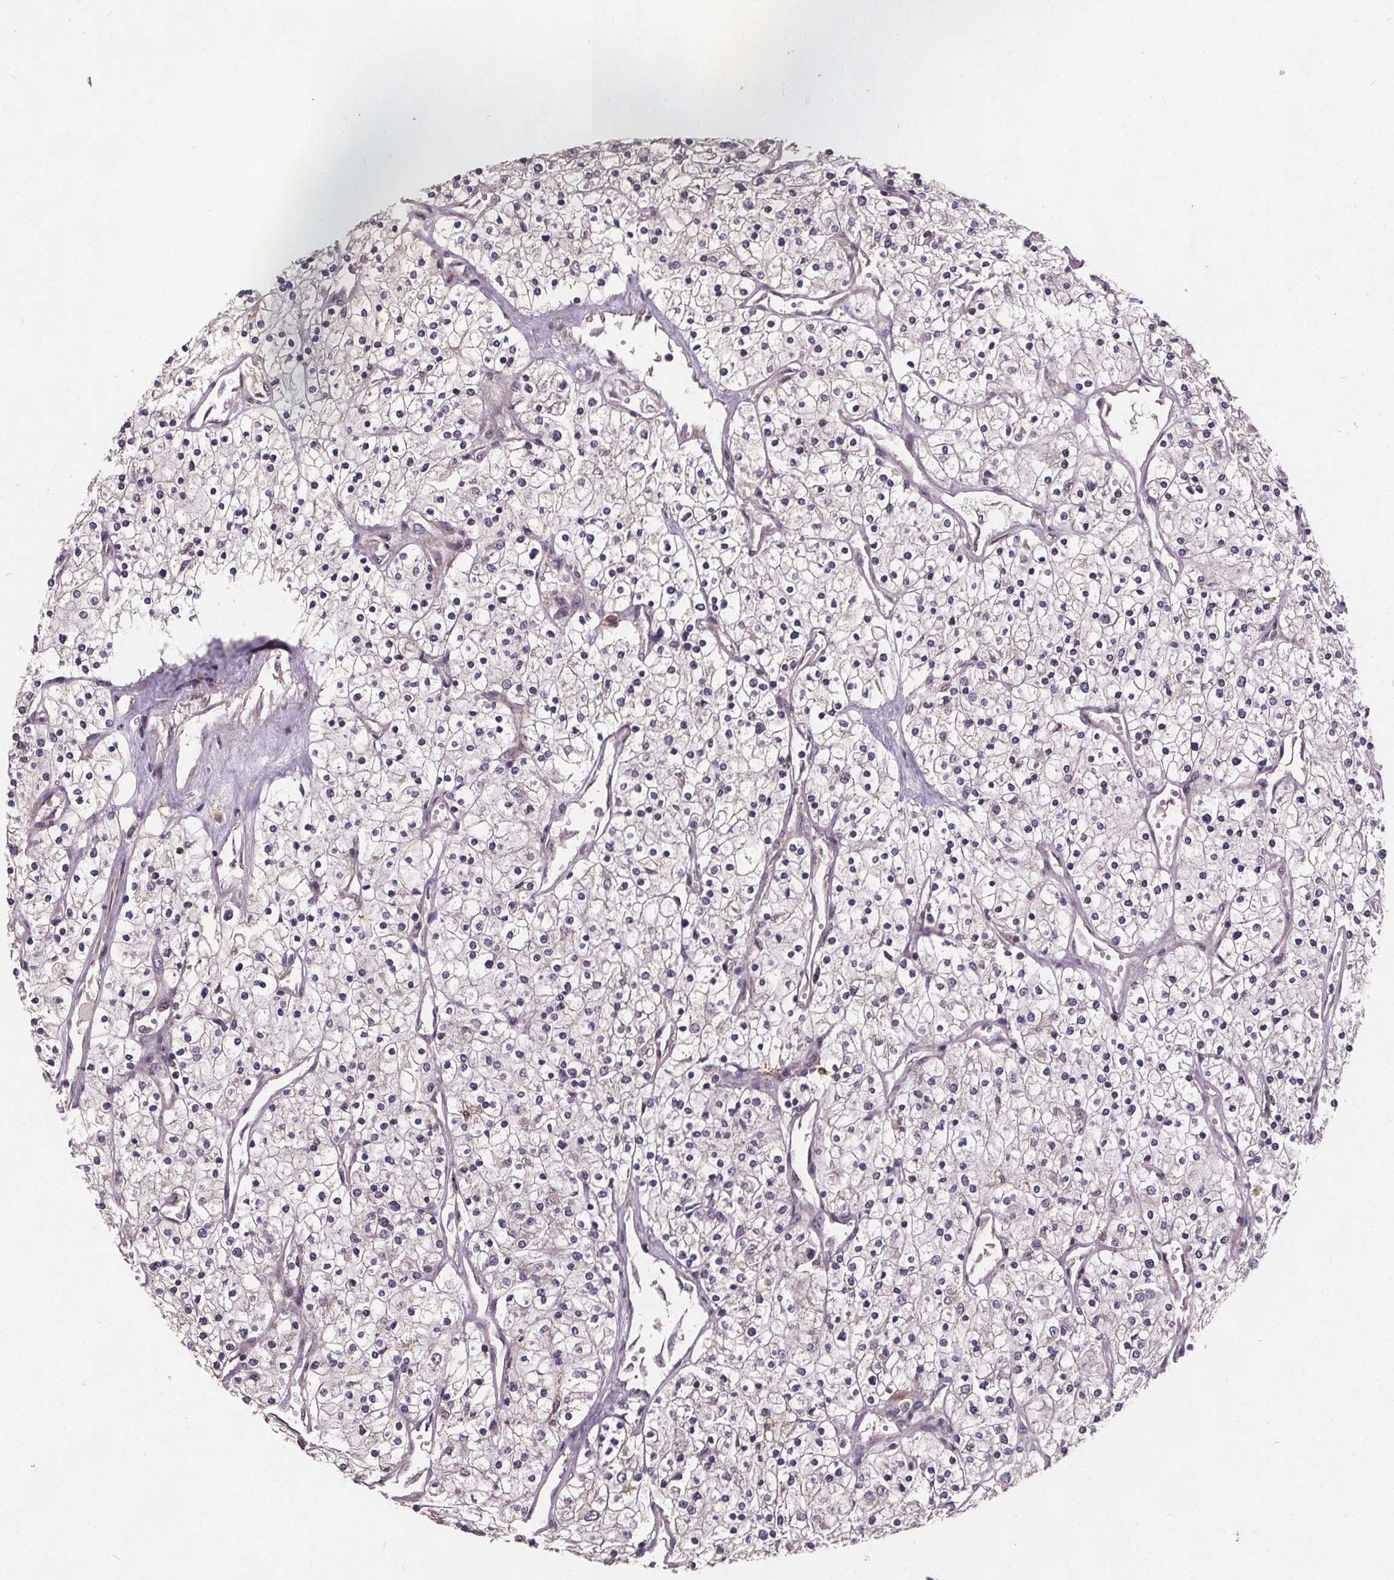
{"staining": {"intensity": "negative", "quantity": "none", "location": "none"}, "tissue": "renal cancer", "cell_type": "Tumor cells", "image_type": "cancer", "snomed": [{"axis": "morphology", "description": "Adenocarcinoma, NOS"}, {"axis": "topography", "description": "Kidney"}], "caption": "A histopathology image of human renal cancer (adenocarcinoma) is negative for staining in tumor cells.", "gene": "USP9X", "patient": {"sex": "male", "age": 80}}